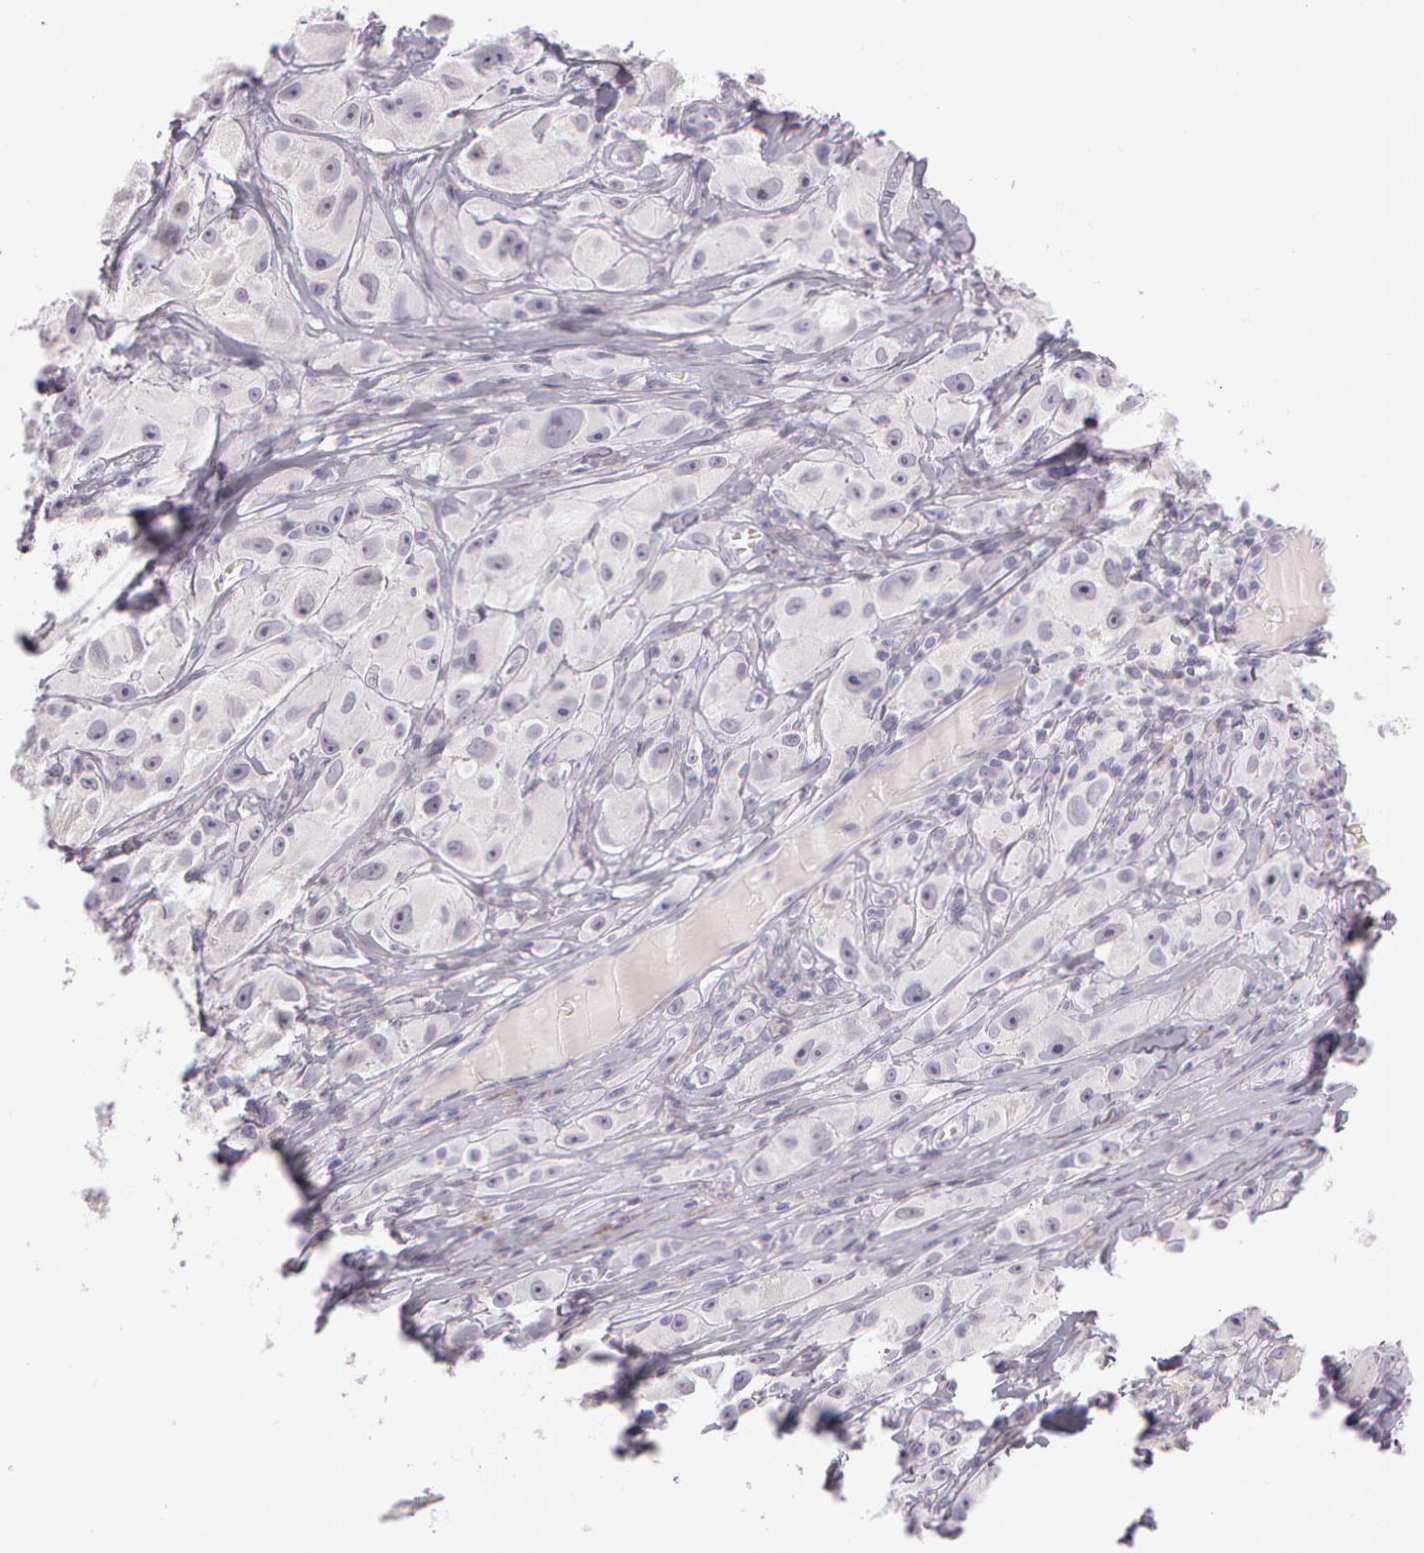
{"staining": {"intensity": "negative", "quantity": "none", "location": "none"}, "tissue": "melanoma", "cell_type": "Tumor cells", "image_type": "cancer", "snomed": [{"axis": "morphology", "description": "Malignant melanoma, NOS"}, {"axis": "topography", "description": "Skin"}], "caption": "IHC of melanoma displays no staining in tumor cells. (DAB (3,3'-diaminobenzidine) immunohistochemistry (IHC) with hematoxylin counter stain).", "gene": "OTC", "patient": {"sex": "male", "age": 56}}